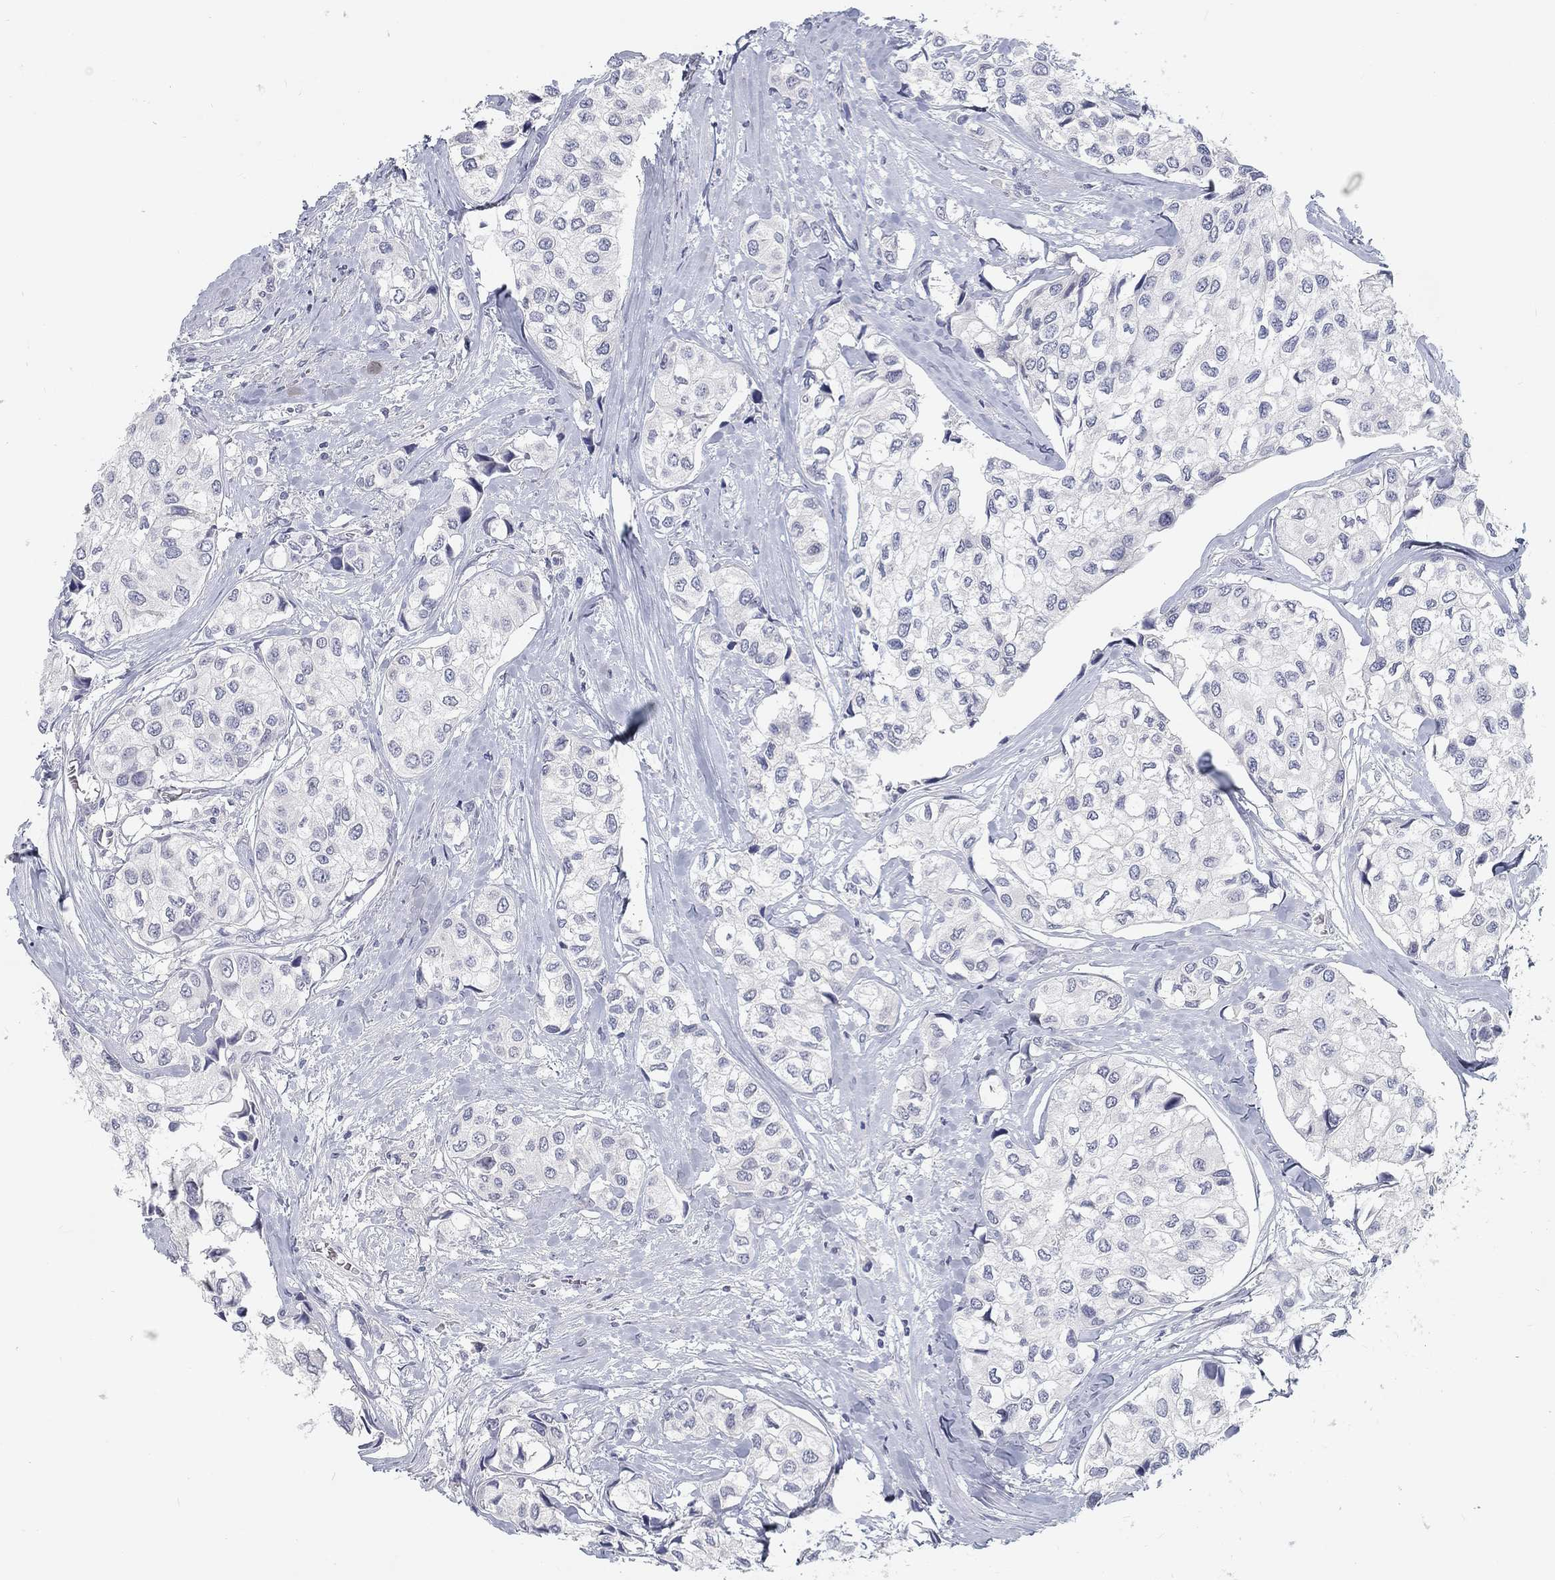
{"staining": {"intensity": "negative", "quantity": "none", "location": "none"}, "tissue": "urothelial cancer", "cell_type": "Tumor cells", "image_type": "cancer", "snomed": [{"axis": "morphology", "description": "Urothelial carcinoma, High grade"}, {"axis": "topography", "description": "Urinary bladder"}], "caption": "Tumor cells show no significant positivity in high-grade urothelial carcinoma.", "gene": "ATP1A3", "patient": {"sex": "male", "age": 73}}